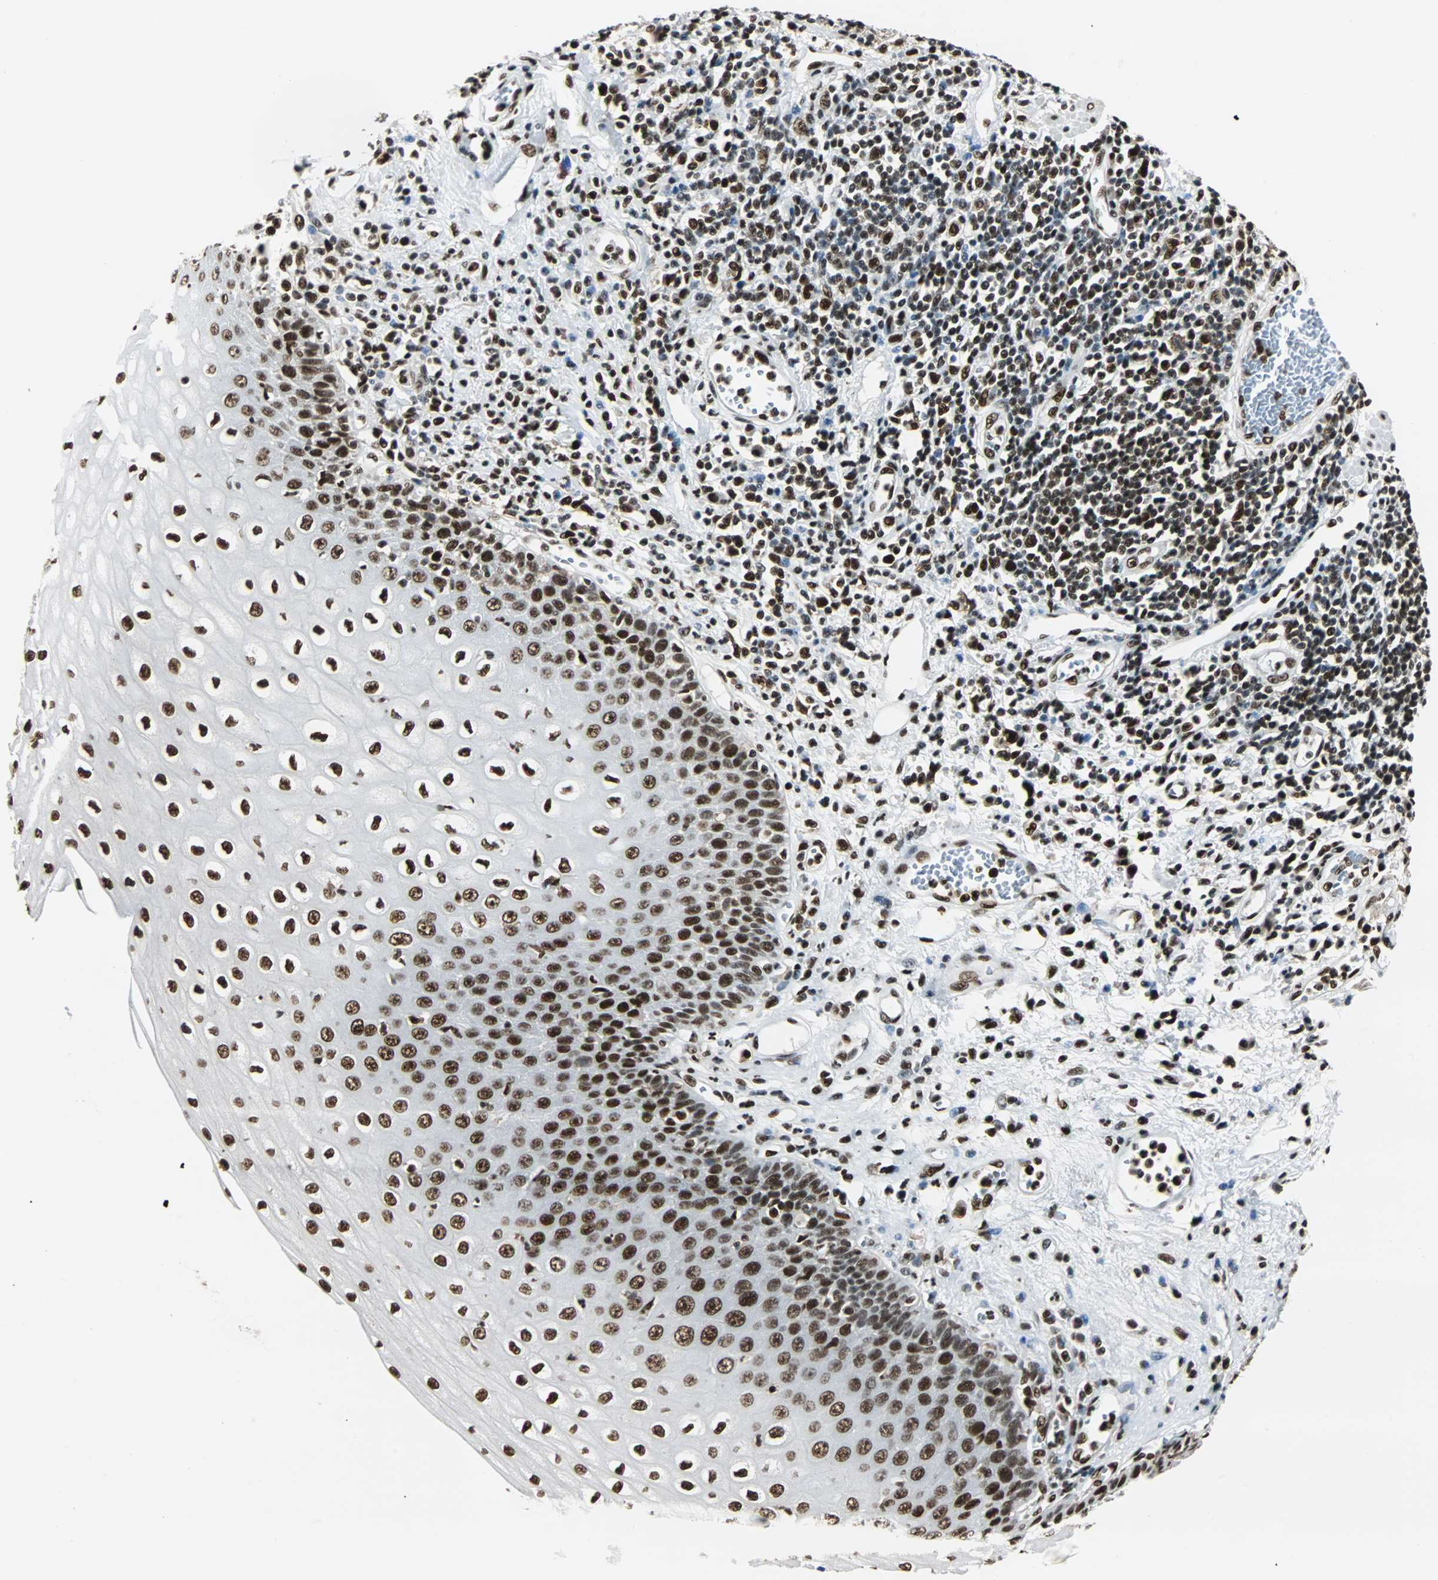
{"staining": {"intensity": "strong", "quantity": ">75%", "location": "nuclear"}, "tissue": "esophagus", "cell_type": "Squamous epithelial cells", "image_type": "normal", "snomed": [{"axis": "morphology", "description": "Normal tissue, NOS"}, {"axis": "morphology", "description": "Squamous cell carcinoma, NOS"}, {"axis": "topography", "description": "Esophagus"}], "caption": "Unremarkable esophagus displays strong nuclear expression in about >75% of squamous epithelial cells, visualized by immunohistochemistry.", "gene": "XRCC4", "patient": {"sex": "male", "age": 65}}